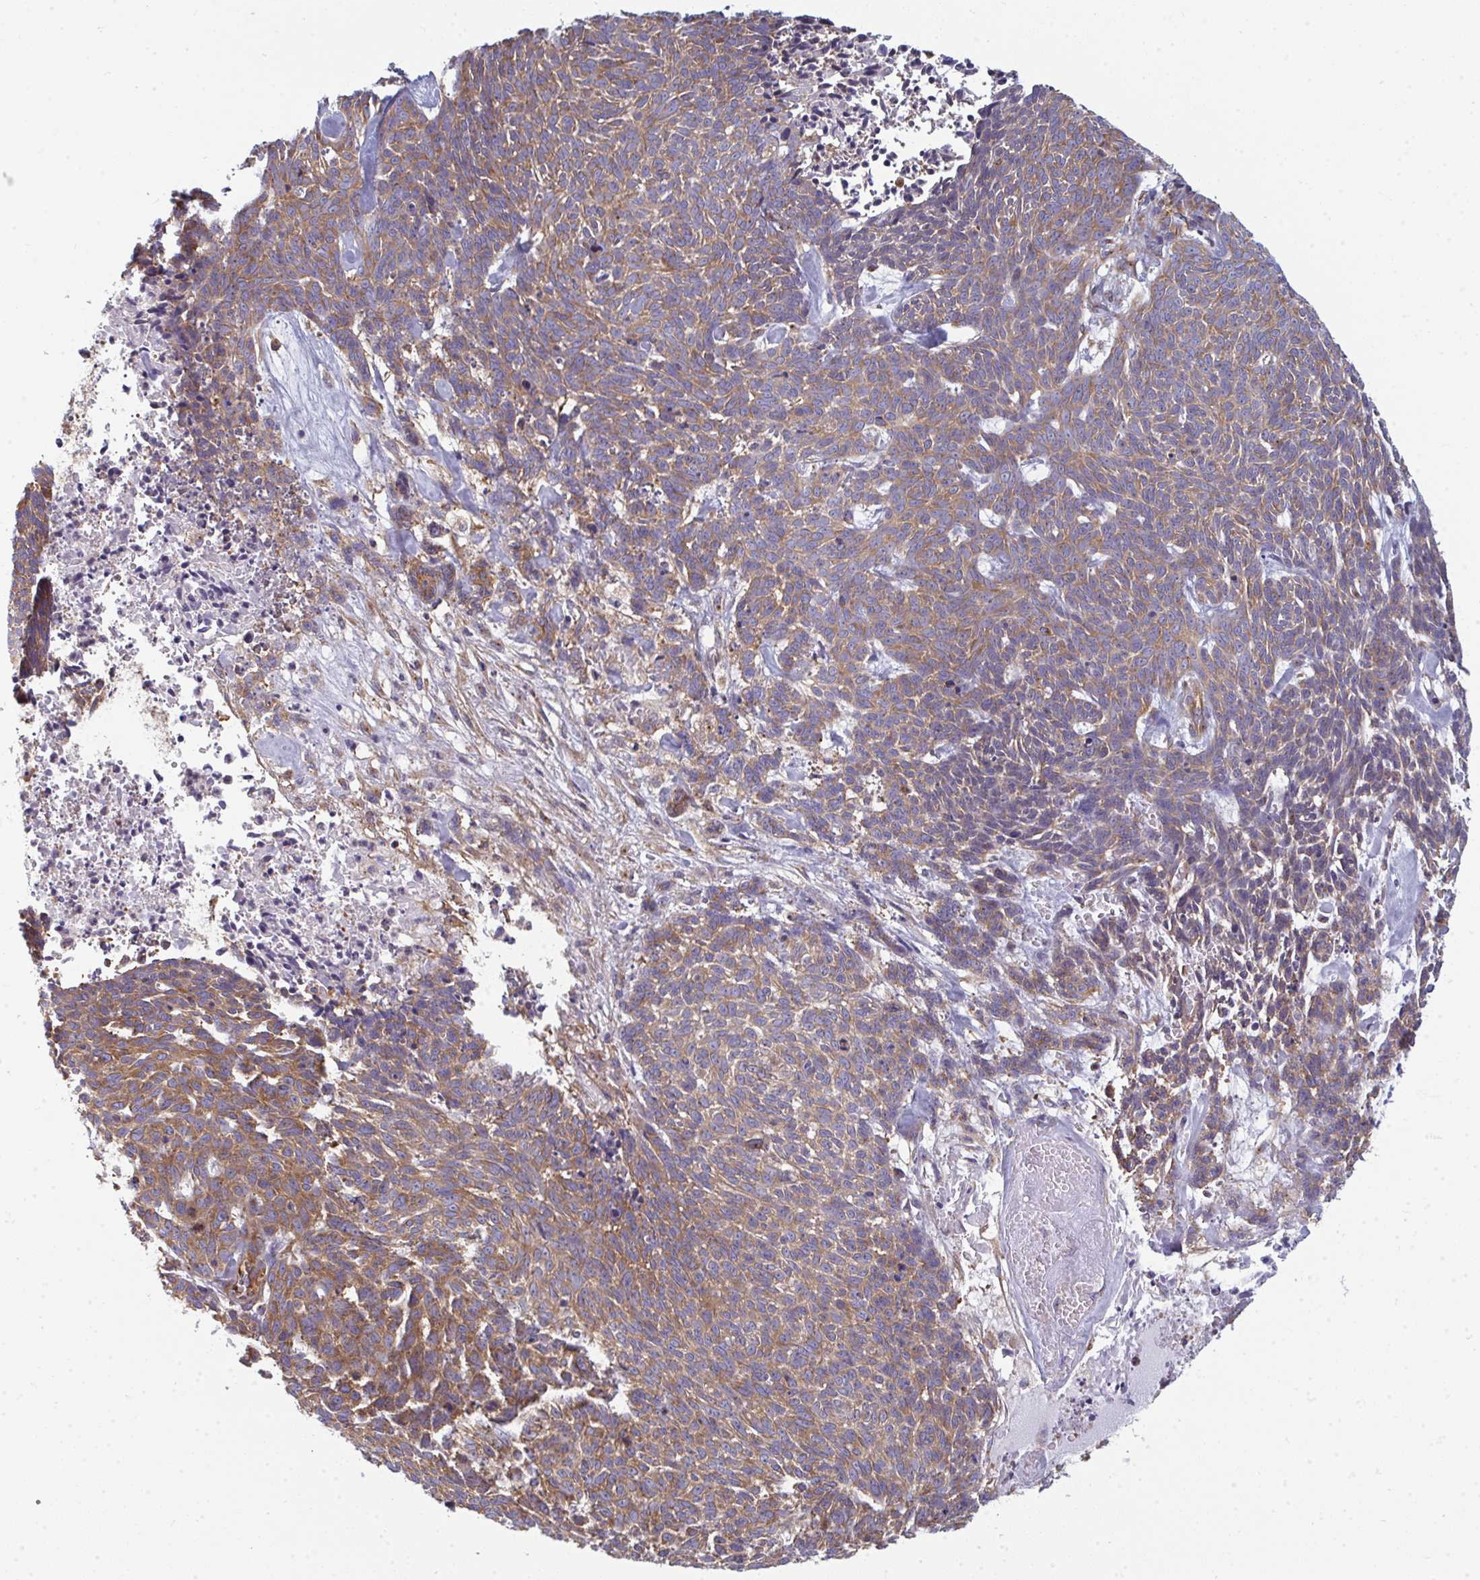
{"staining": {"intensity": "moderate", "quantity": ">75%", "location": "cytoplasmic/membranous"}, "tissue": "skin cancer", "cell_type": "Tumor cells", "image_type": "cancer", "snomed": [{"axis": "morphology", "description": "Basal cell carcinoma"}, {"axis": "topography", "description": "Skin"}], "caption": "Skin cancer (basal cell carcinoma) stained with immunohistochemistry displays moderate cytoplasmic/membranous staining in approximately >75% of tumor cells.", "gene": "DYNC1I2", "patient": {"sex": "female", "age": 93}}